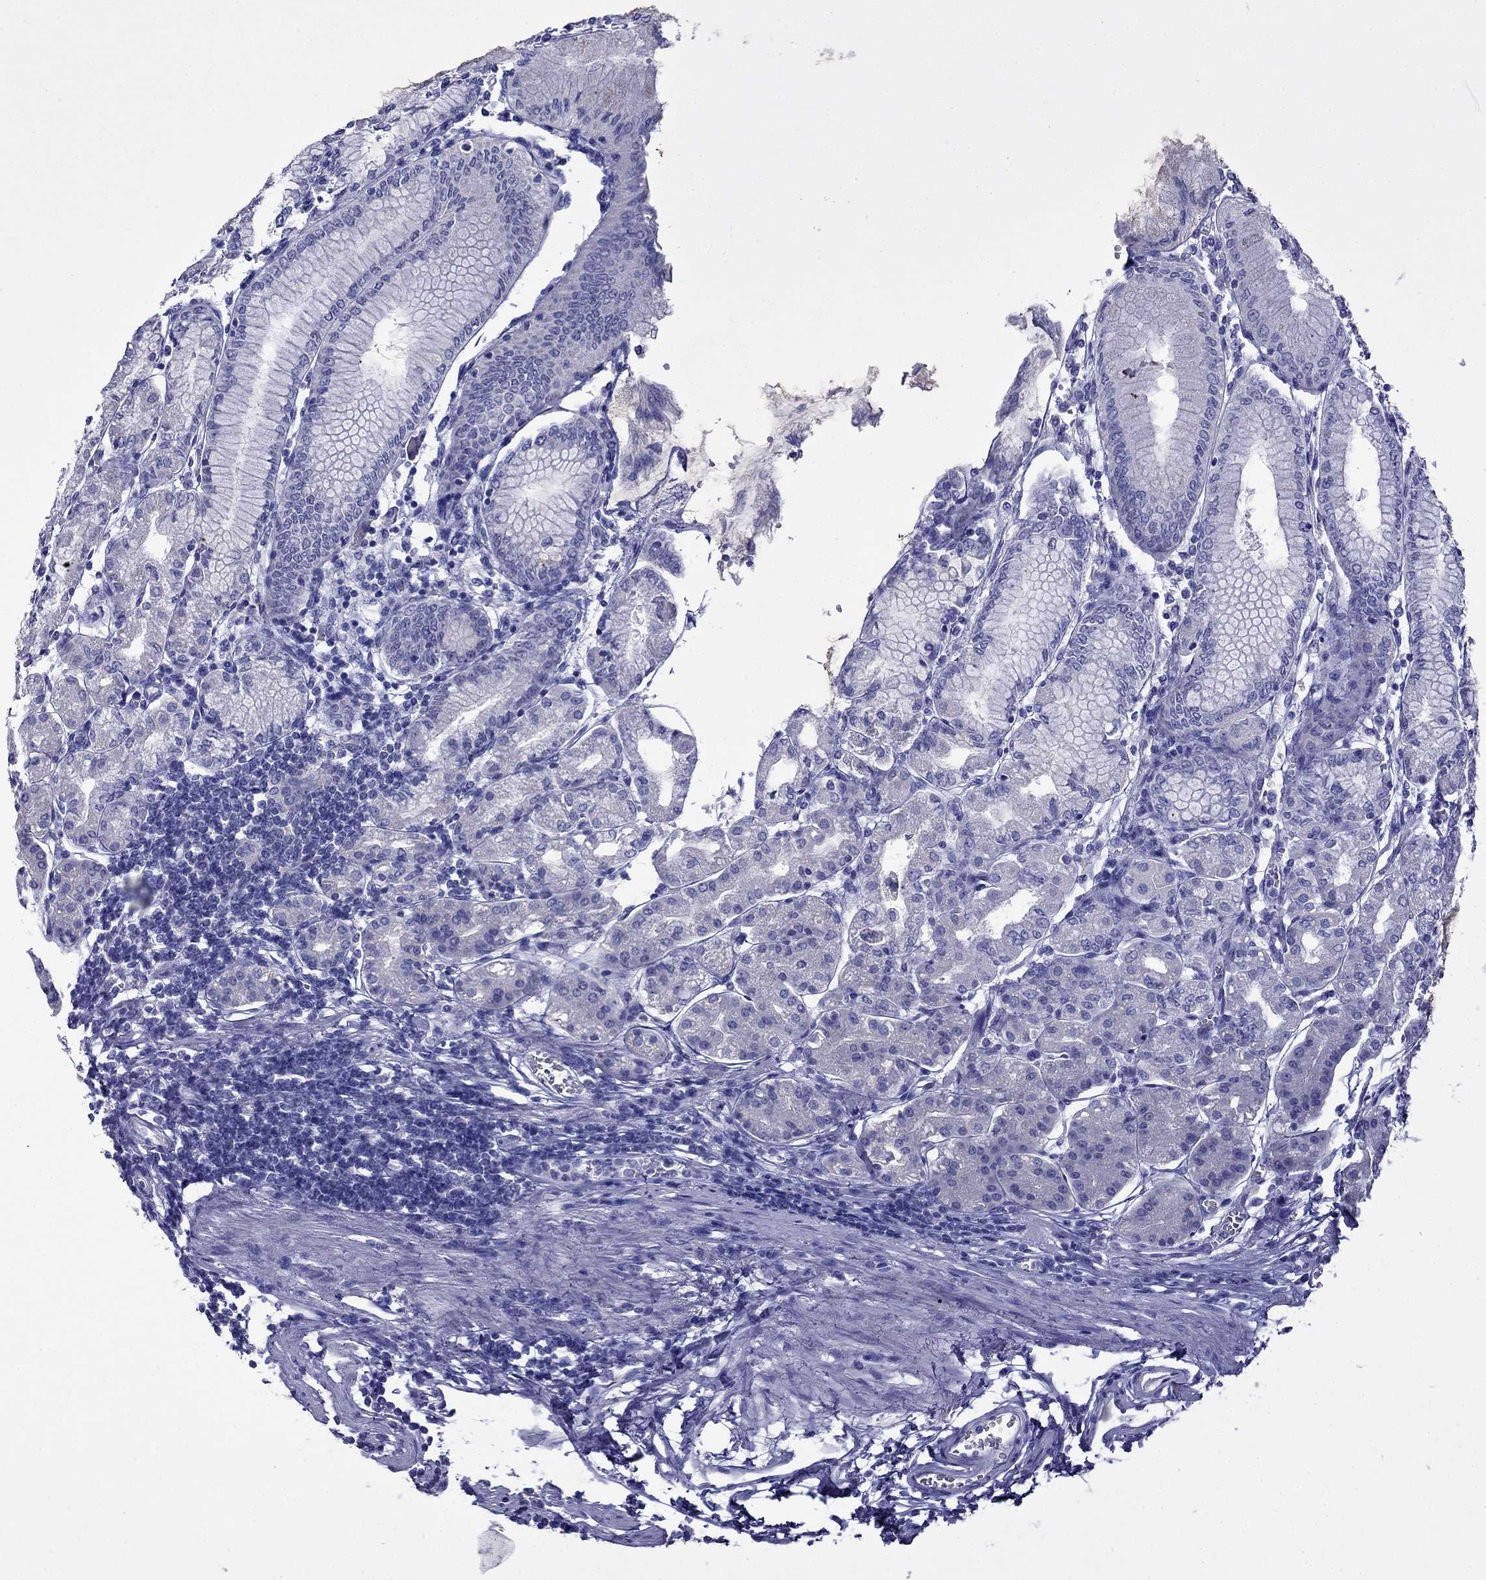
{"staining": {"intensity": "negative", "quantity": "none", "location": "none"}, "tissue": "stomach", "cell_type": "Glandular cells", "image_type": "normal", "snomed": [{"axis": "morphology", "description": "Normal tissue, NOS"}, {"axis": "topography", "description": "Skeletal muscle"}, {"axis": "topography", "description": "Stomach"}], "caption": "An immunohistochemistry micrograph of normal stomach is shown. There is no staining in glandular cells of stomach. Brightfield microscopy of immunohistochemistry (IHC) stained with DAB (3,3'-diaminobenzidine) (brown) and hematoxylin (blue), captured at high magnification.", "gene": "MYO15A", "patient": {"sex": "female", "age": 57}}